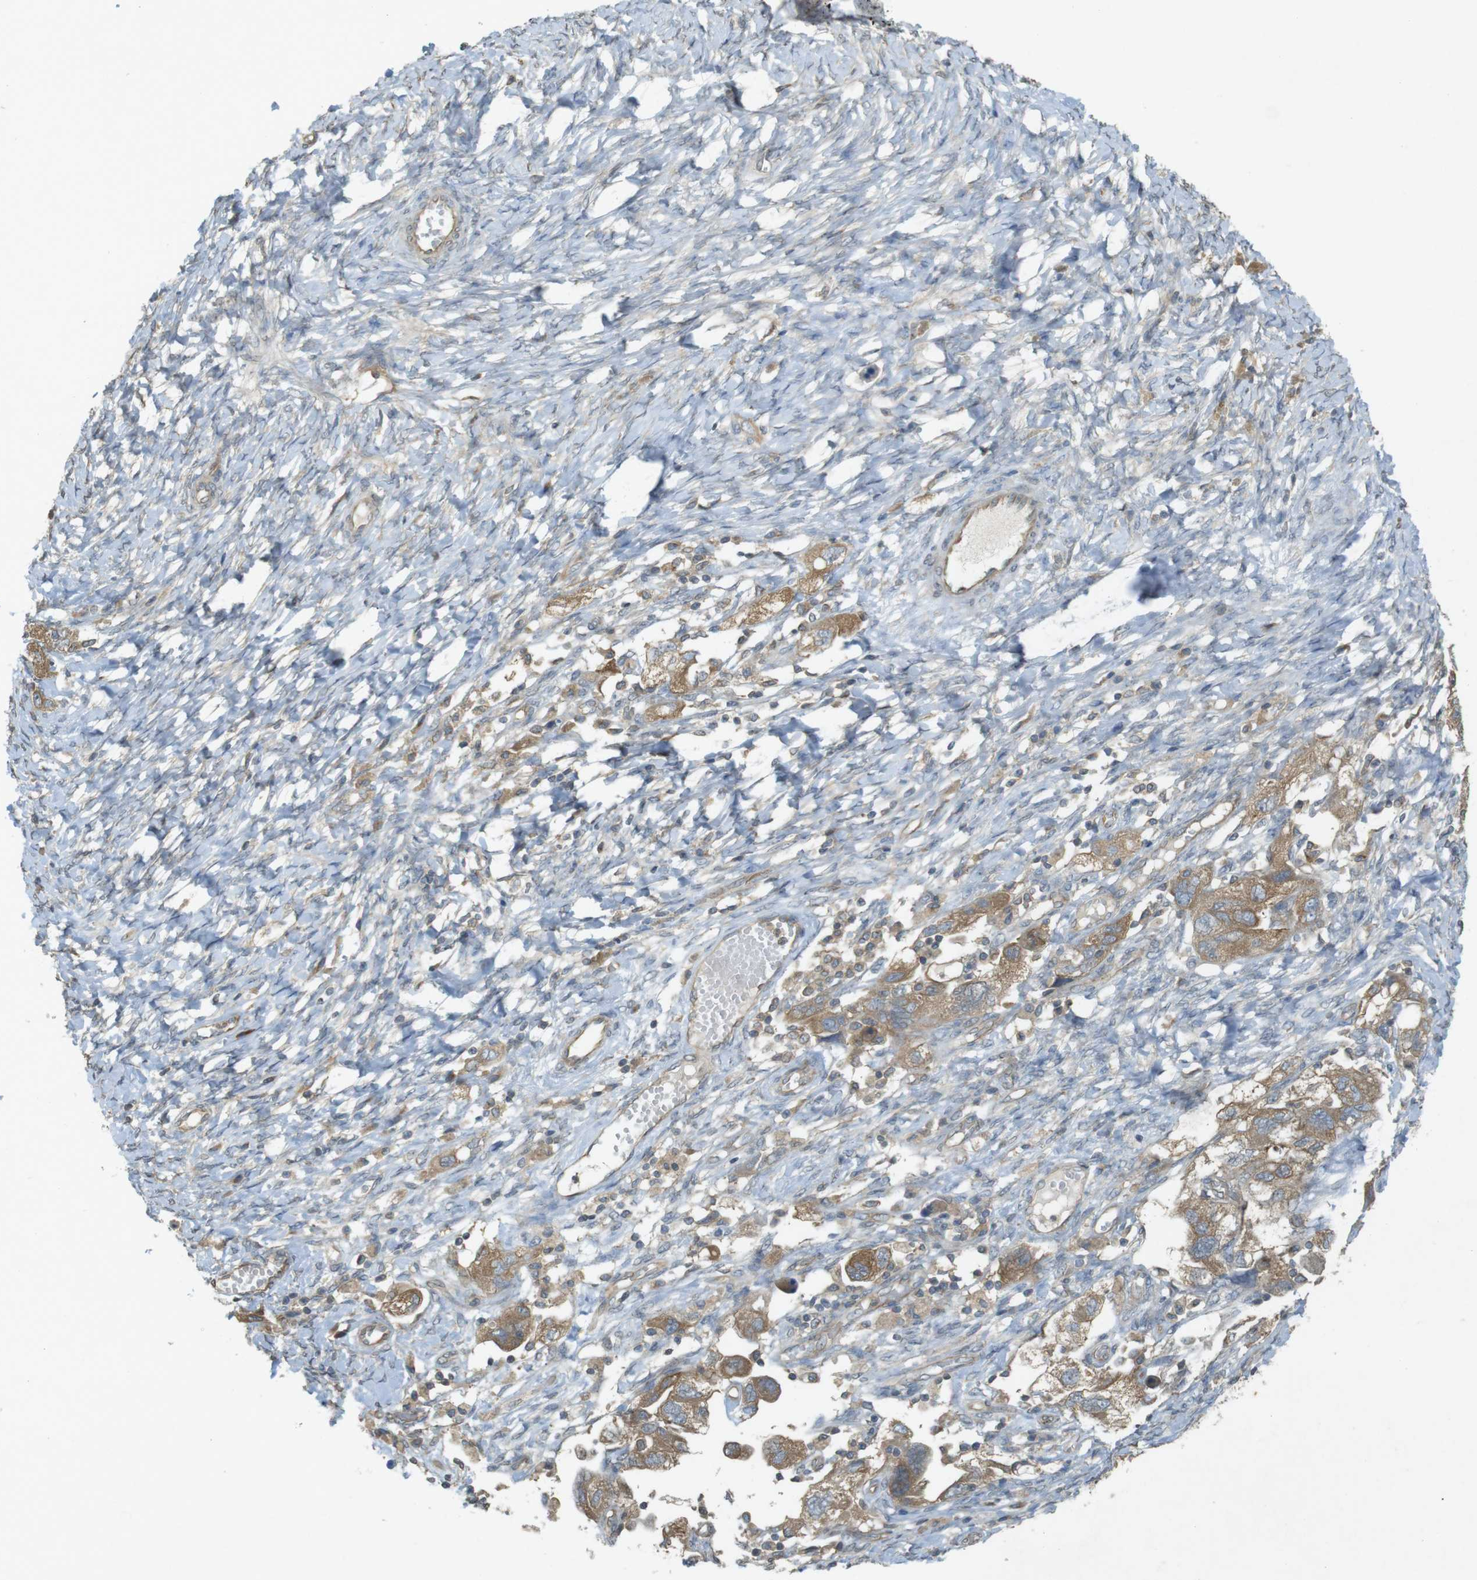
{"staining": {"intensity": "moderate", "quantity": ">75%", "location": "cytoplasmic/membranous"}, "tissue": "ovarian cancer", "cell_type": "Tumor cells", "image_type": "cancer", "snomed": [{"axis": "morphology", "description": "Carcinoma, NOS"}, {"axis": "morphology", "description": "Cystadenocarcinoma, serous, NOS"}, {"axis": "topography", "description": "Ovary"}], "caption": "This photomicrograph reveals ovarian carcinoma stained with immunohistochemistry to label a protein in brown. The cytoplasmic/membranous of tumor cells show moderate positivity for the protein. Nuclei are counter-stained blue.", "gene": "KIF5B", "patient": {"sex": "female", "age": 69}}